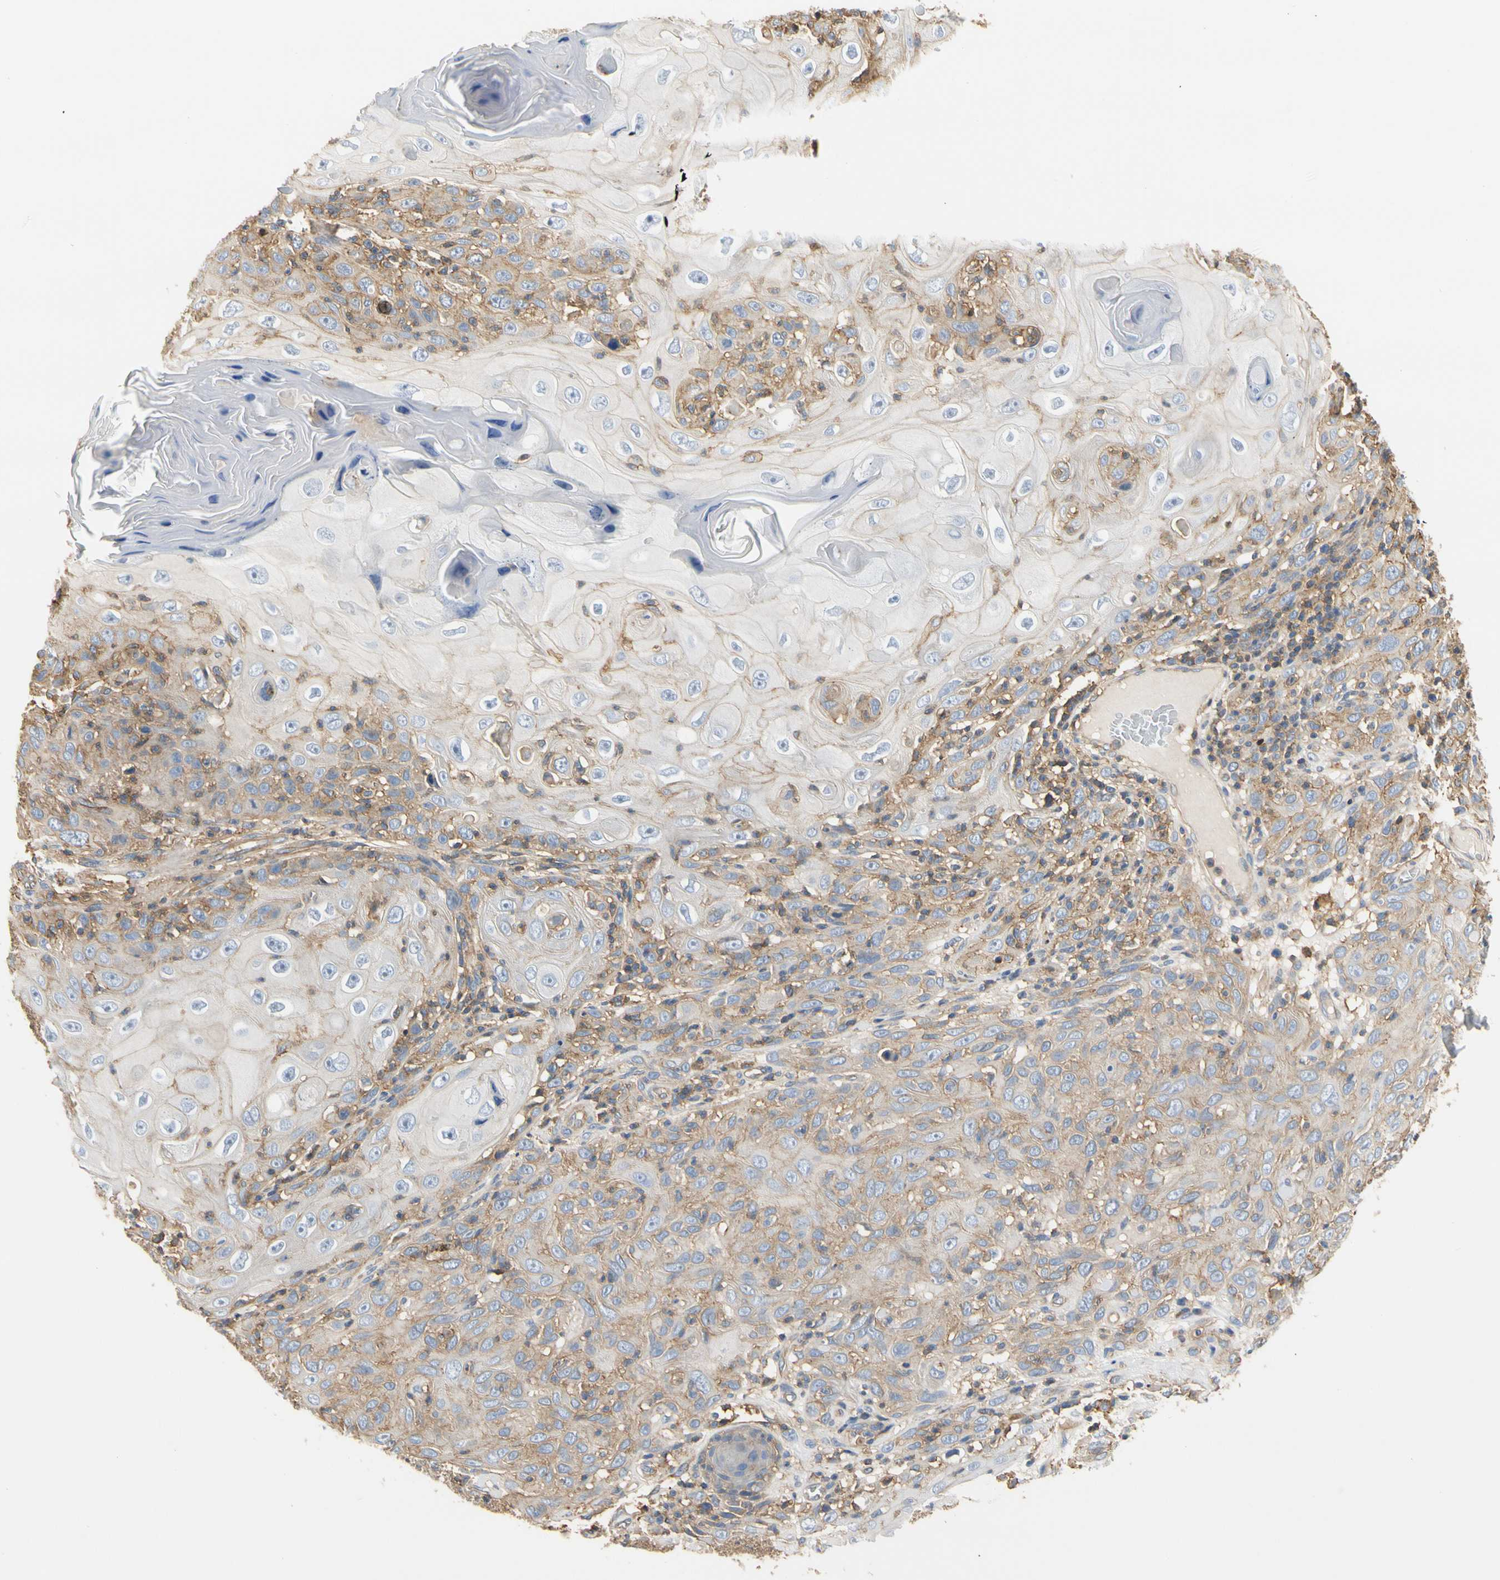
{"staining": {"intensity": "weak", "quantity": "<25%", "location": "cytoplasmic/membranous"}, "tissue": "skin cancer", "cell_type": "Tumor cells", "image_type": "cancer", "snomed": [{"axis": "morphology", "description": "Squamous cell carcinoma, NOS"}, {"axis": "topography", "description": "Skin"}], "caption": "There is no significant positivity in tumor cells of skin cancer. The staining was performed using DAB to visualize the protein expression in brown, while the nuclei were stained in blue with hematoxylin (Magnification: 20x).", "gene": "IL1RL1", "patient": {"sex": "female", "age": 88}}